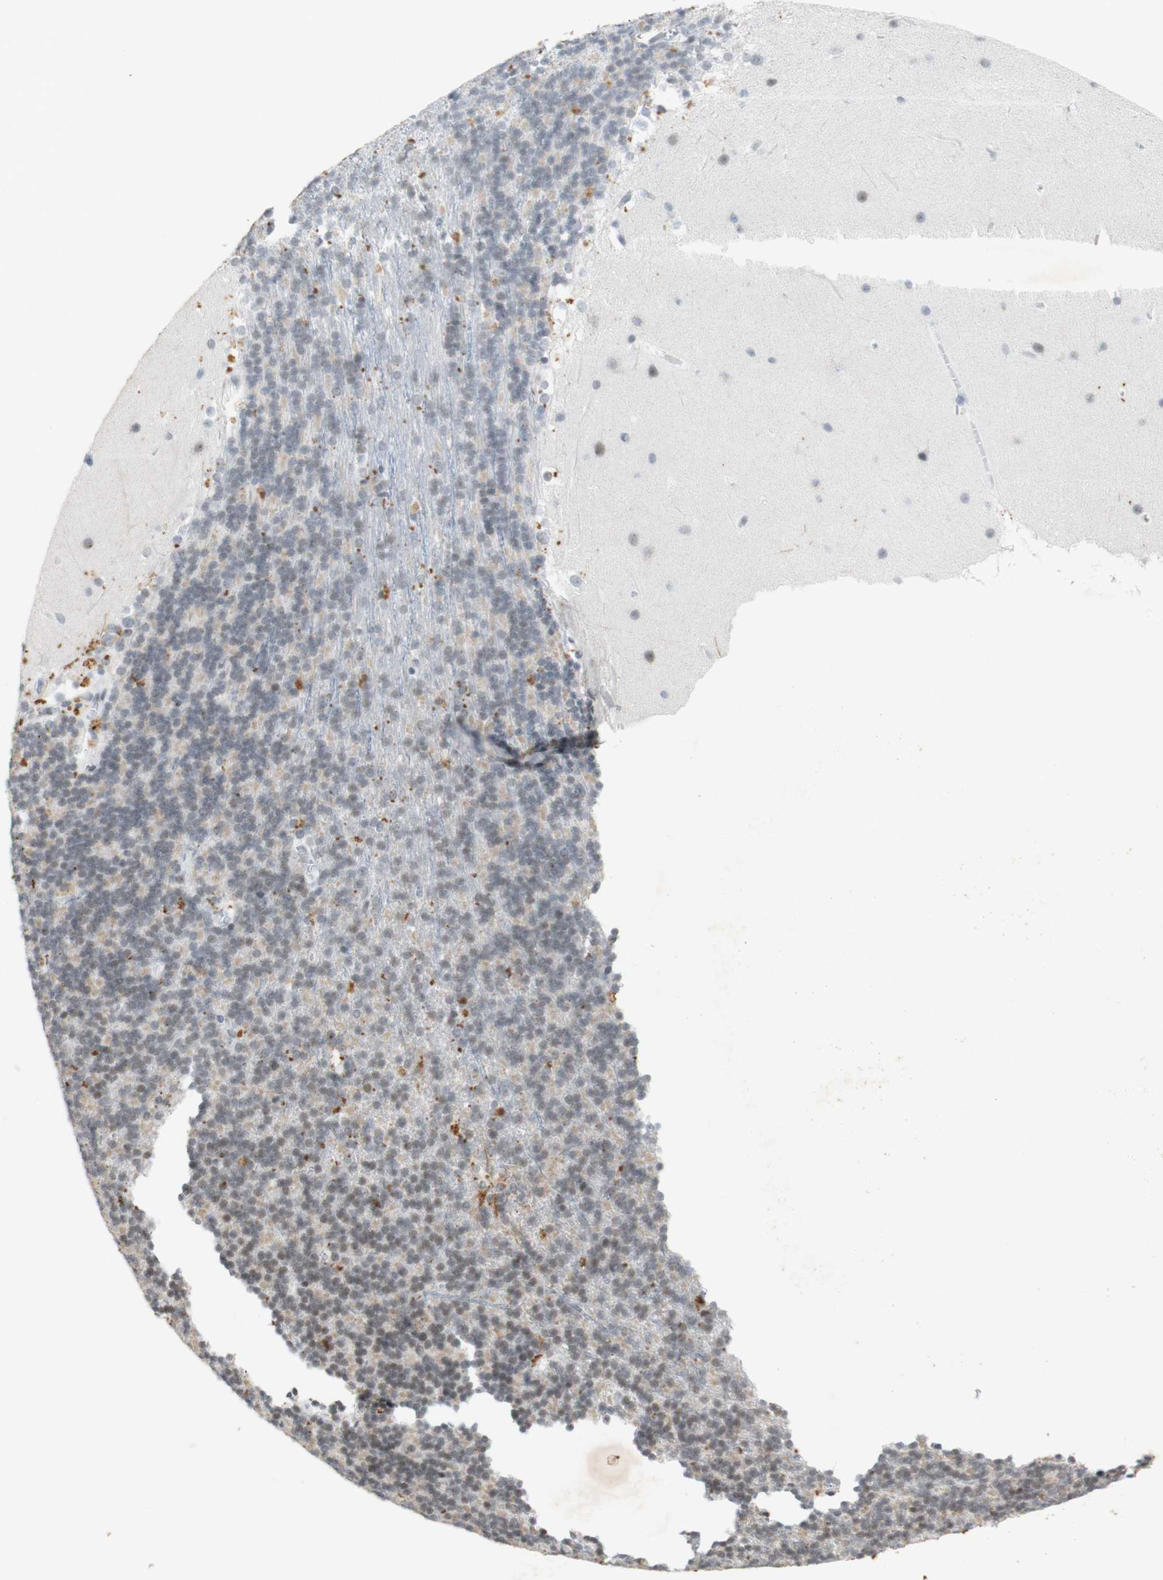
{"staining": {"intensity": "negative", "quantity": "none", "location": "none"}, "tissue": "cerebellum", "cell_type": "Cells in granular layer", "image_type": "normal", "snomed": [{"axis": "morphology", "description": "Normal tissue, NOS"}, {"axis": "topography", "description": "Cerebellum"}], "caption": "There is no significant staining in cells in granular layer of cerebellum. (DAB (3,3'-diaminobenzidine) IHC, high magnification).", "gene": "IRF1", "patient": {"sex": "female", "age": 19}}